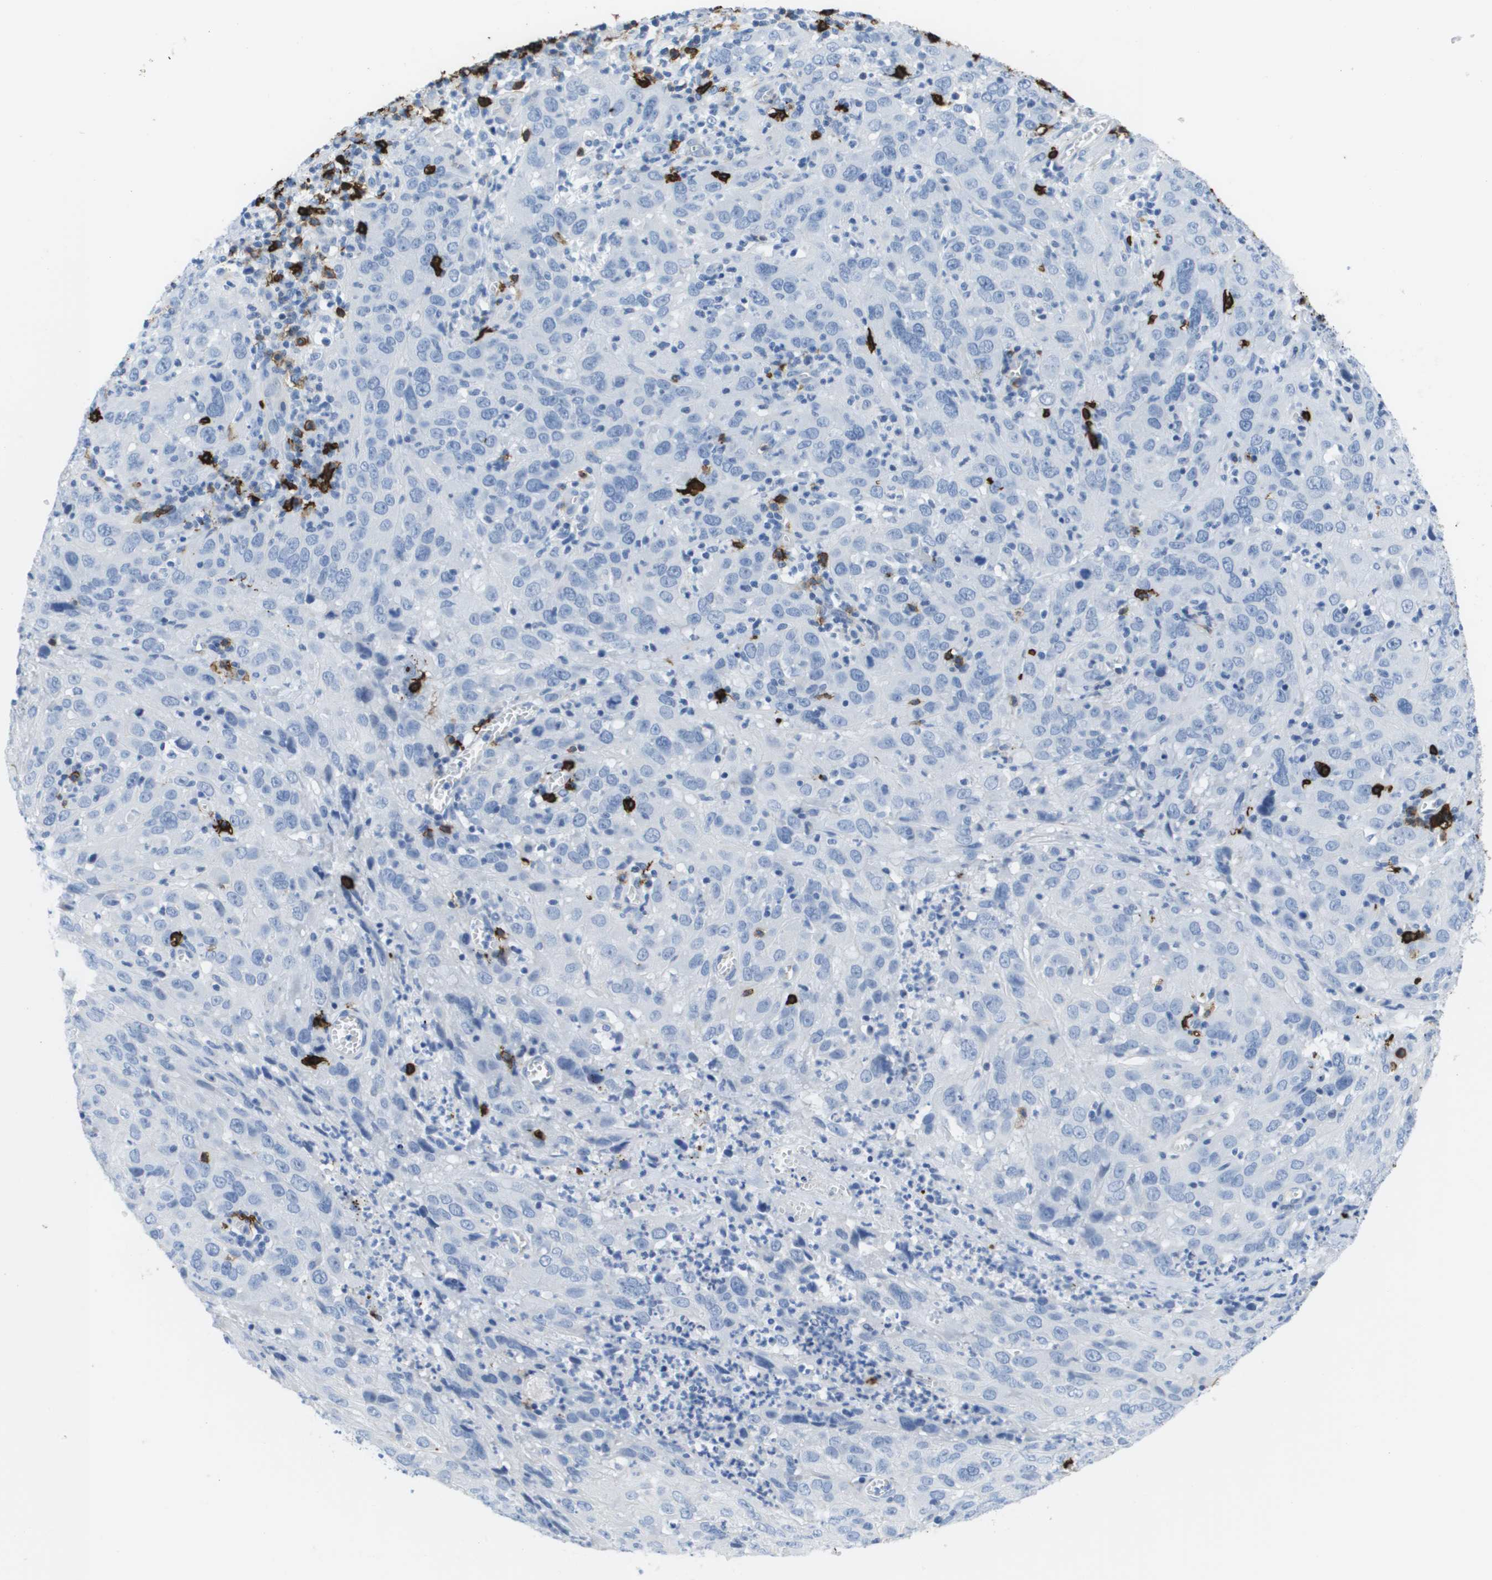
{"staining": {"intensity": "negative", "quantity": "none", "location": "none"}, "tissue": "cervical cancer", "cell_type": "Tumor cells", "image_type": "cancer", "snomed": [{"axis": "morphology", "description": "Squamous cell carcinoma, NOS"}, {"axis": "topography", "description": "Cervix"}], "caption": "This is an IHC micrograph of human cervical cancer (squamous cell carcinoma). There is no expression in tumor cells.", "gene": "MS4A1", "patient": {"sex": "female", "age": 32}}